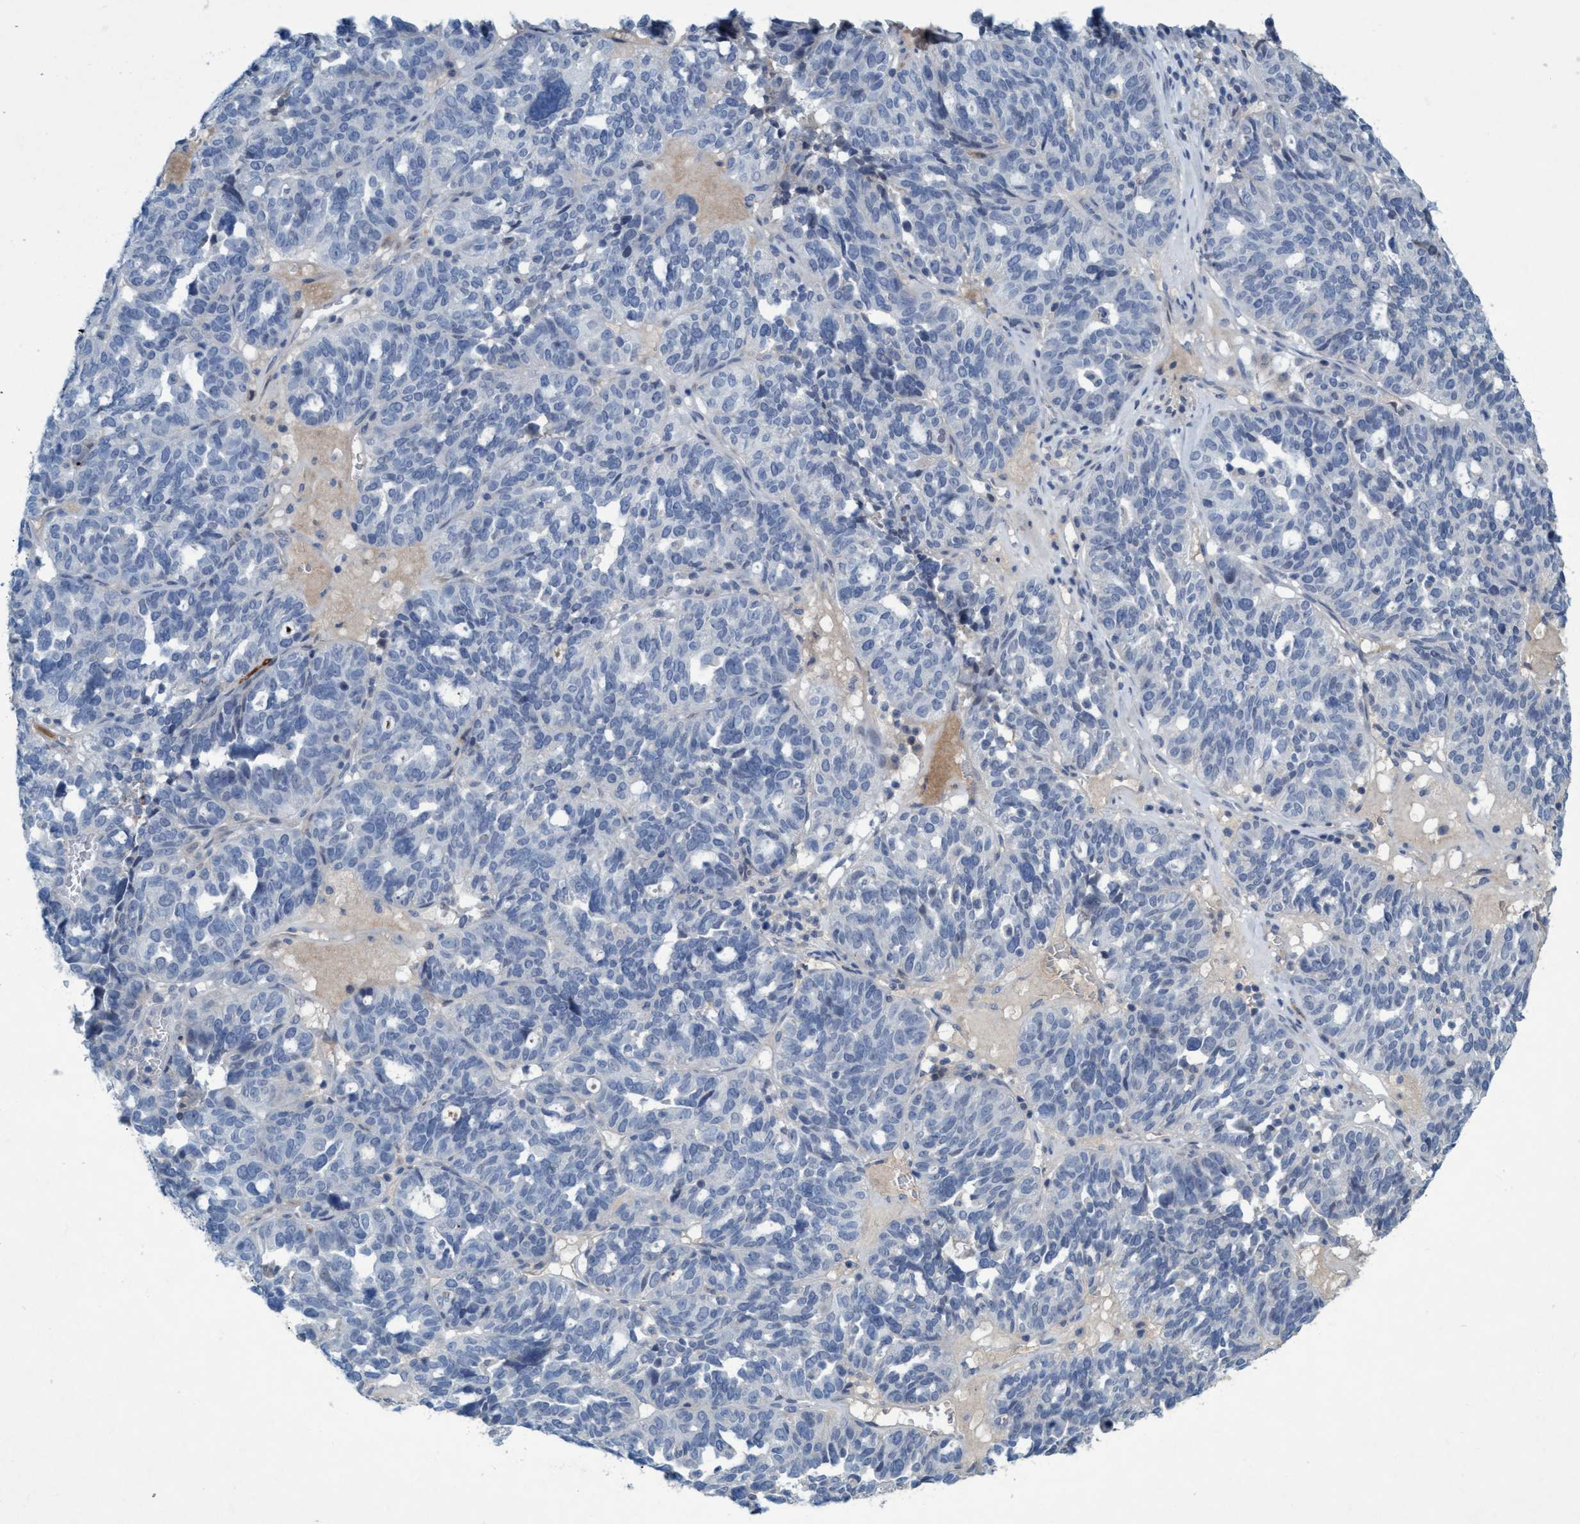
{"staining": {"intensity": "negative", "quantity": "none", "location": "none"}, "tissue": "ovarian cancer", "cell_type": "Tumor cells", "image_type": "cancer", "snomed": [{"axis": "morphology", "description": "Cystadenocarcinoma, serous, NOS"}, {"axis": "topography", "description": "Ovary"}], "caption": "Immunohistochemical staining of human ovarian cancer shows no significant positivity in tumor cells.", "gene": "RNF208", "patient": {"sex": "female", "age": 59}}